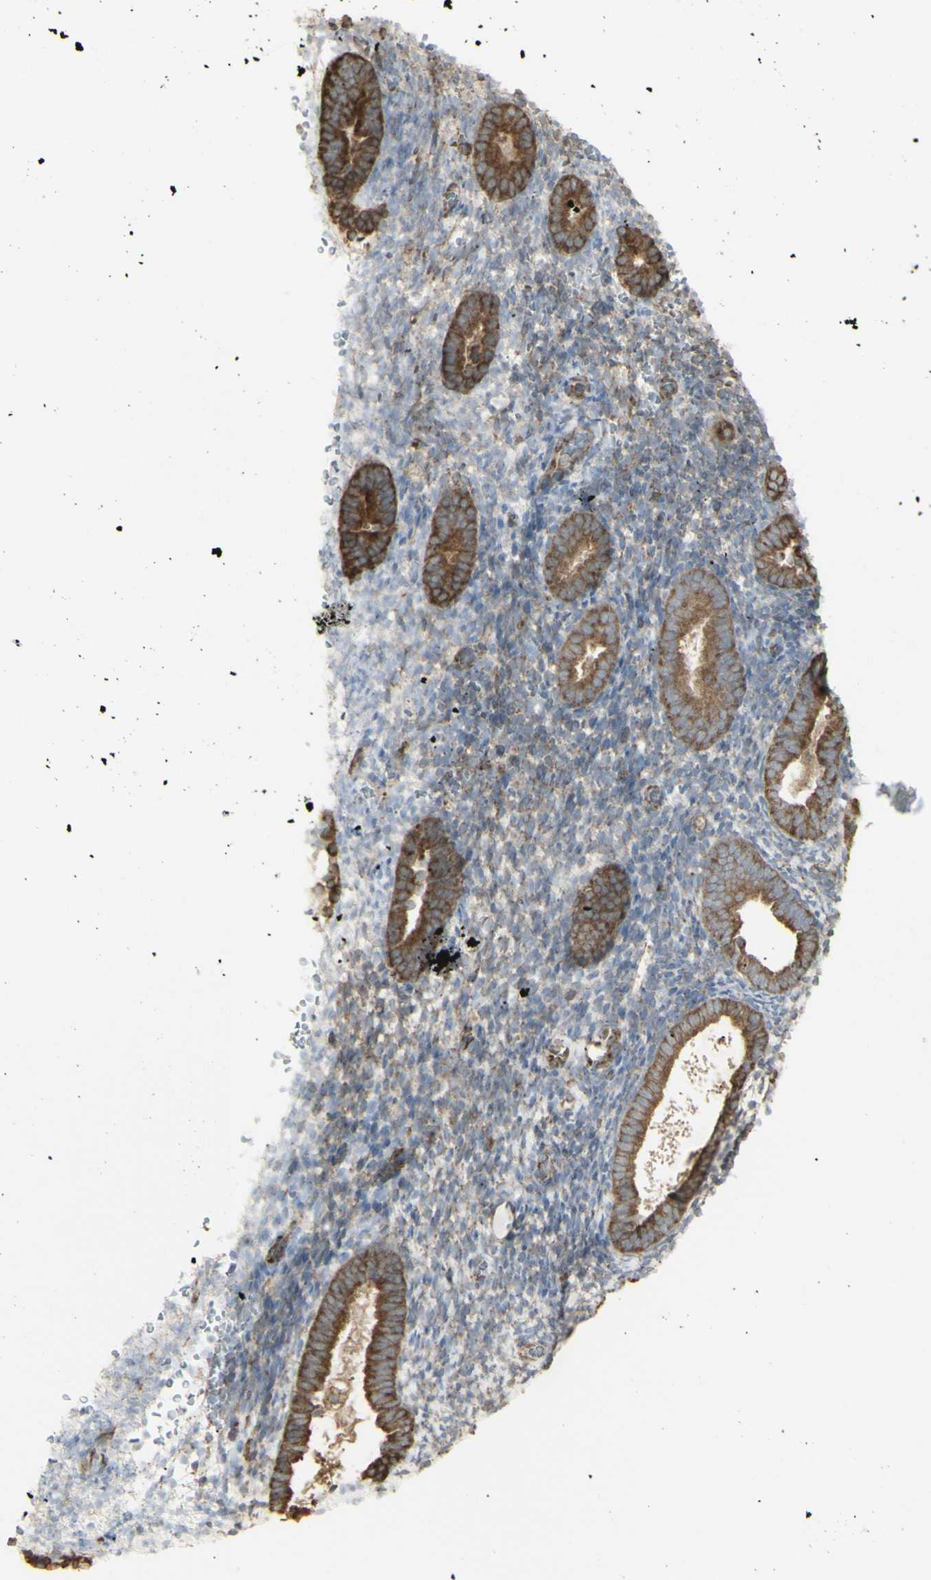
{"staining": {"intensity": "negative", "quantity": "none", "location": "none"}, "tissue": "endometrium", "cell_type": "Cells in endometrial stroma", "image_type": "normal", "snomed": [{"axis": "morphology", "description": "Normal tissue, NOS"}, {"axis": "topography", "description": "Endometrium"}], "caption": "An immunohistochemistry (IHC) image of normal endometrium is shown. There is no staining in cells in endometrial stroma of endometrium.", "gene": "EEF1B2", "patient": {"sex": "female", "age": 51}}